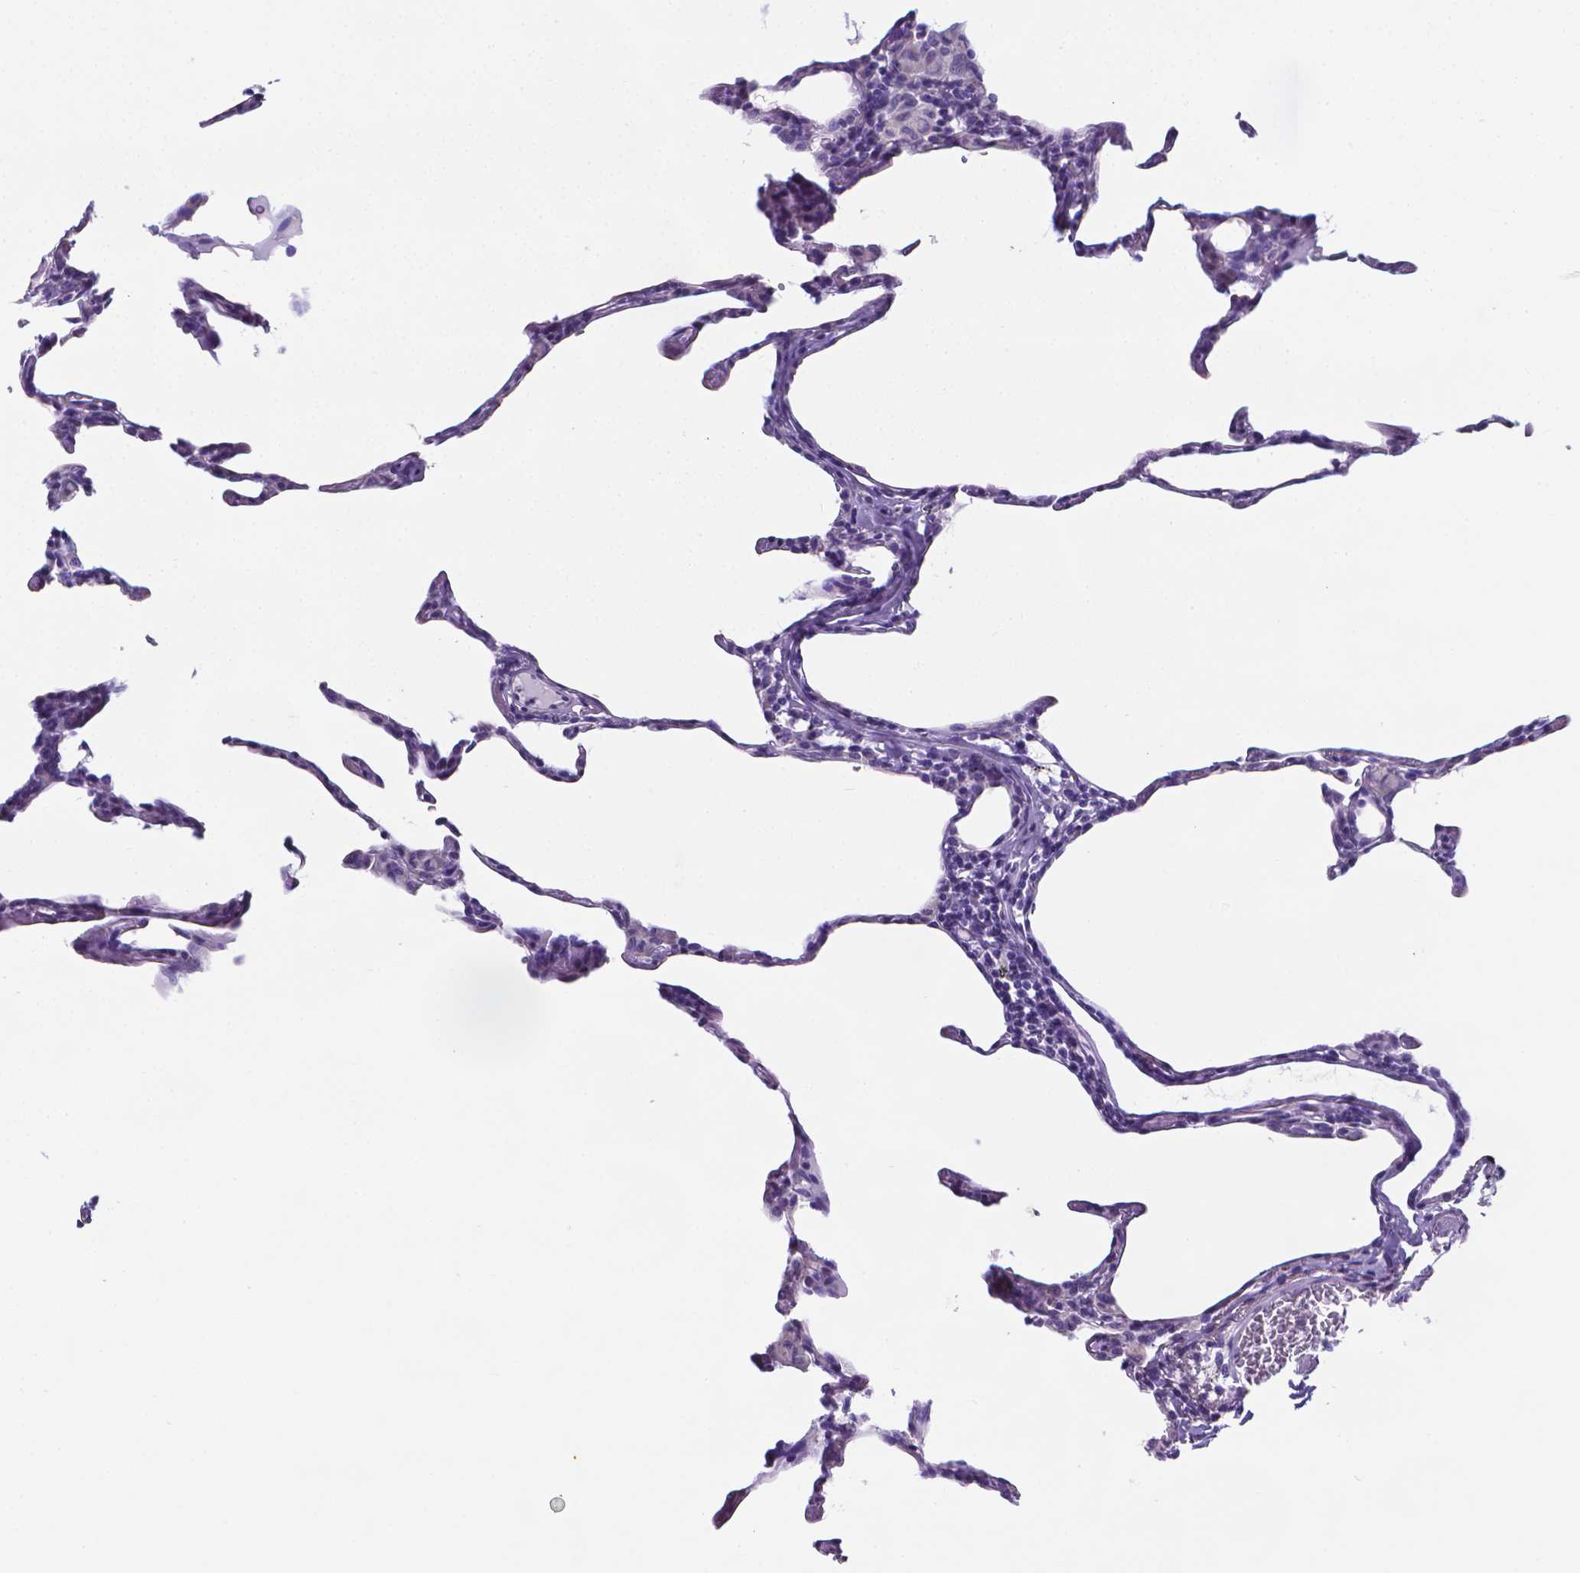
{"staining": {"intensity": "negative", "quantity": "none", "location": "none"}, "tissue": "lung", "cell_type": "Alveolar cells", "image_type": "normal", "snomed": [{"axis": "morphology", "description": "Normal tissue, NOS"}, {"axis": "topography", "description": "Lung"}], "caption": "Alveolar cells show no significant protein expression in unremarkable lung. (Brightfield microscopy of DAB (3,3'-diaminobenzidine) immunohistochemistry (IHC) at high magnification).", "gene": "LRRC73", "patient": {"sex": "female", "age": 57}}